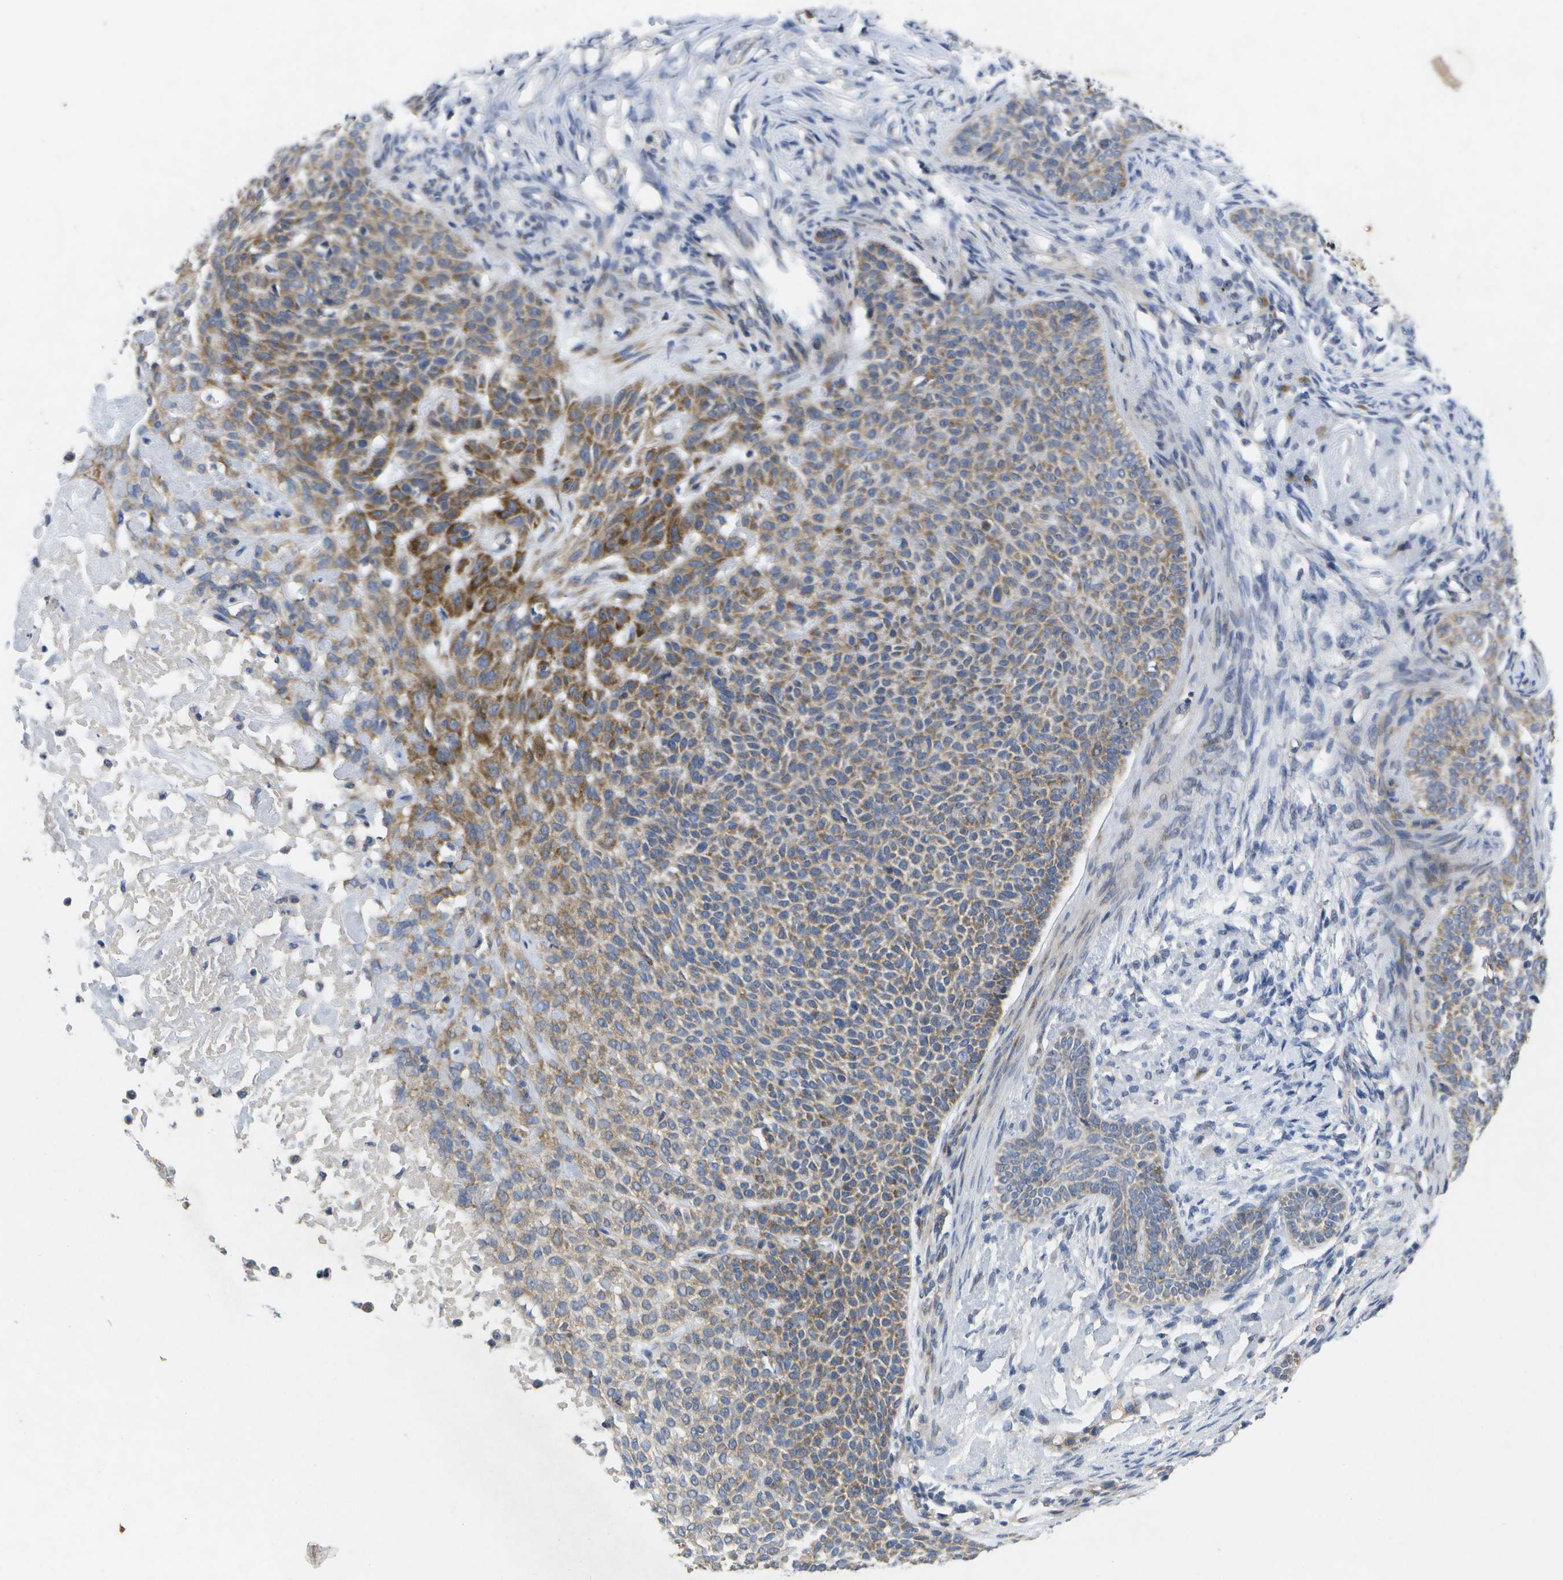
{"staining": {"intensity": "moderate", "quantity": "25%-75%", "location": "cytoplasmic/membranous"}, "tissue": "skin cancer", "cell_type": "Tumor cells", "image_type": "cancer", "snomed": [{"axis": "morphology", "description": "Normal tissue, NOS"}, {"axis": "morphology", "description": "Basal cell carcinoma"}, {"axis": "topography", "description": "Skin"}], "caption": "IHC photomicrograph of neoplastic tissue: human skin cancer stained using IHC reveals medium levels of moderate protein expression localized specifically in the cytoplasmic/membranous of tumor cells, appearing as a cytoplasmic/membranous brown color.", "gene": "KDELR1", "patient": {"sex": "male", "age": 87}}